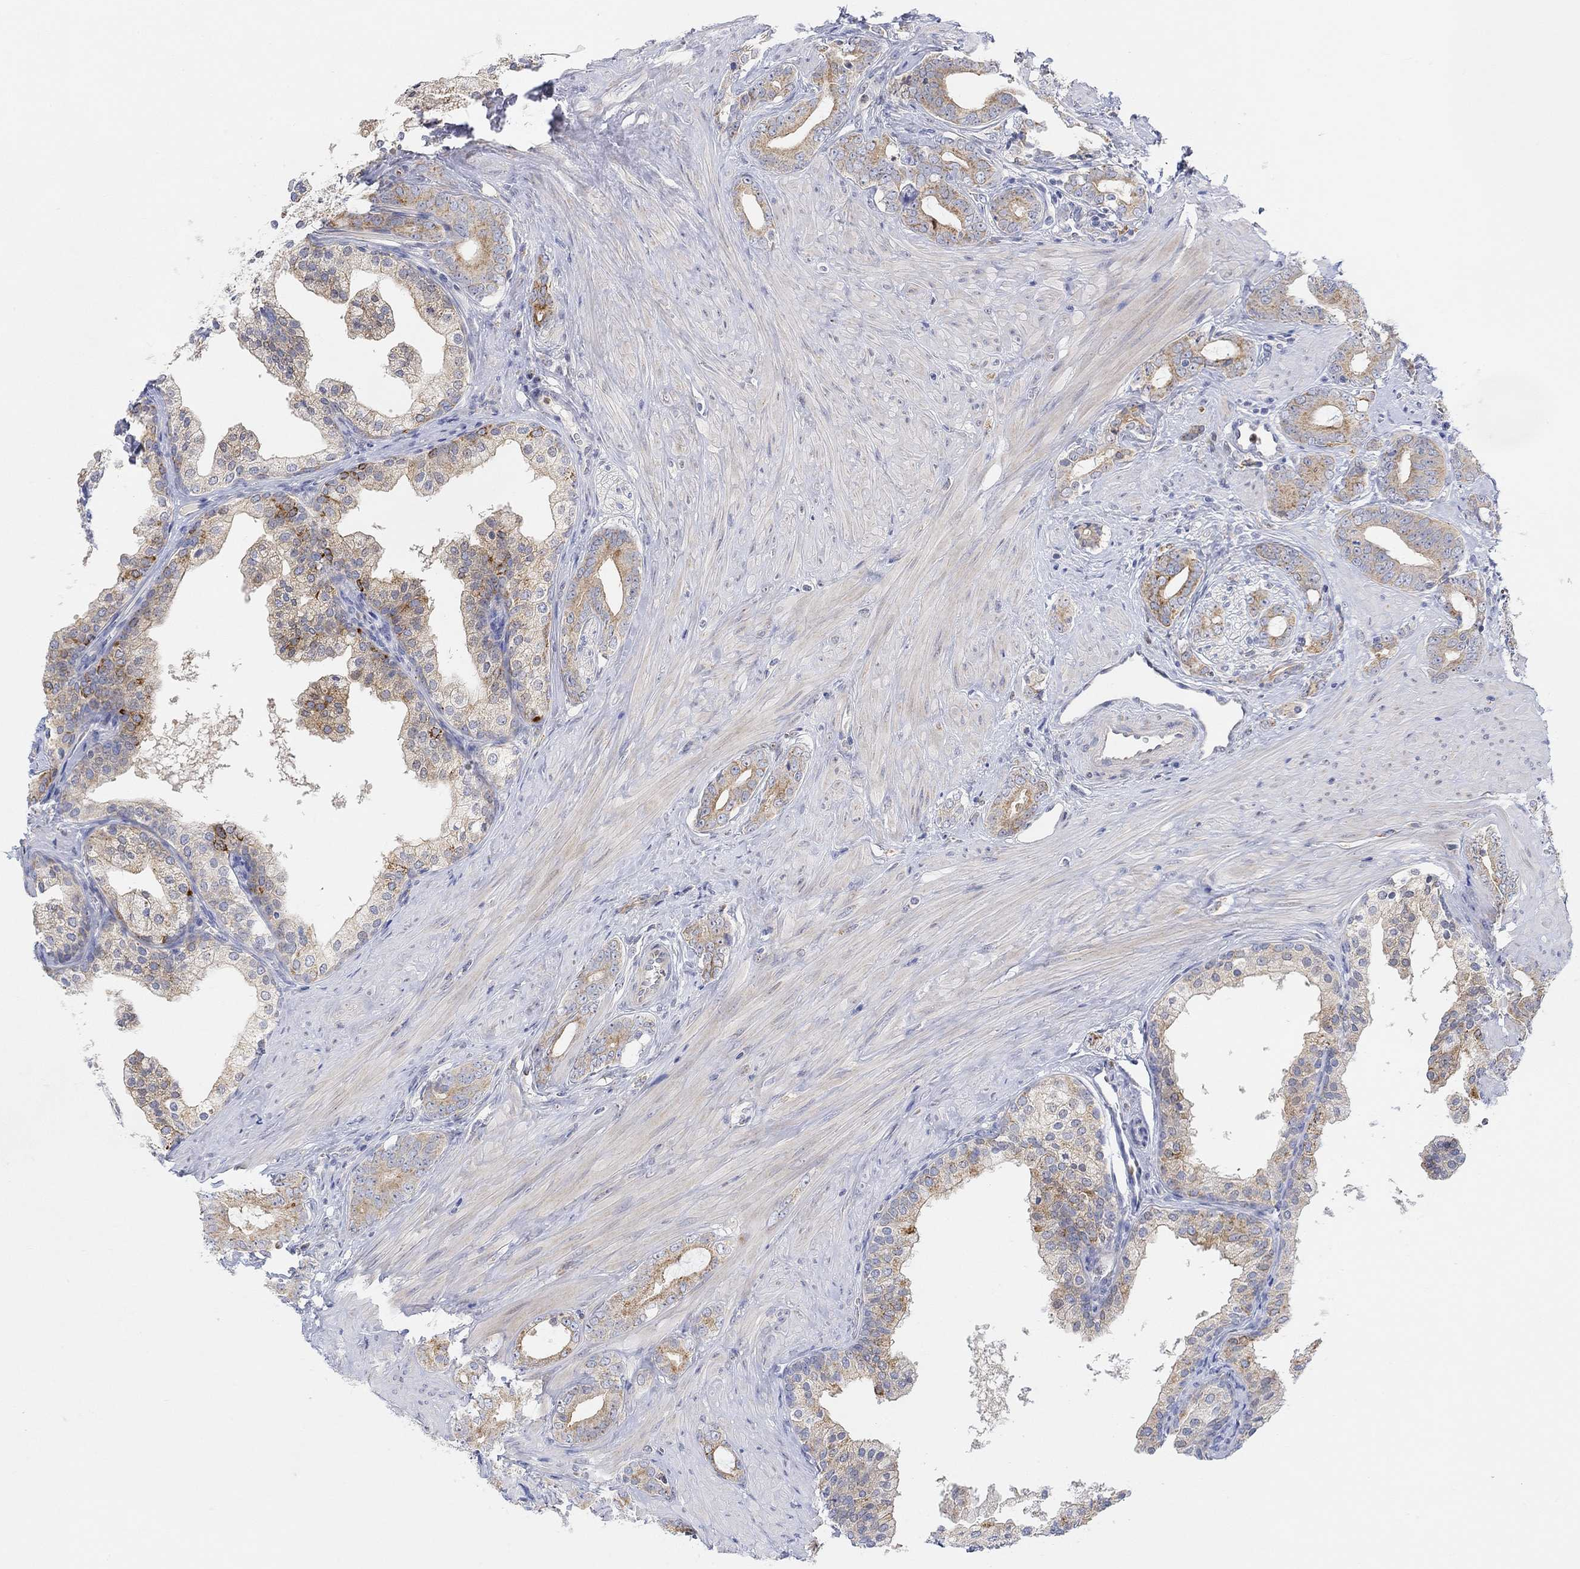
{"staining": {"intensity": "strong", "quantity": "25%-75%", "location": "cytoplasmic/membranous"}, "tissue": "prostate cancer", "cell_type": "Tumor cells", "image_type": "cancer", "snomed": [{"axis": "morphology", "description": "Adenocarcinoma, NOS"}, {"axis": "topography", "description": "Prostate"}], "caption": "Prostate adenocarcinoma stained with a brown dye shows strong cytoplasmic/membranous positive positivity in about 25%-75% of tumor cells.", "gene": "ACSL1", "patient": {"sex": "male", "age": 55}}